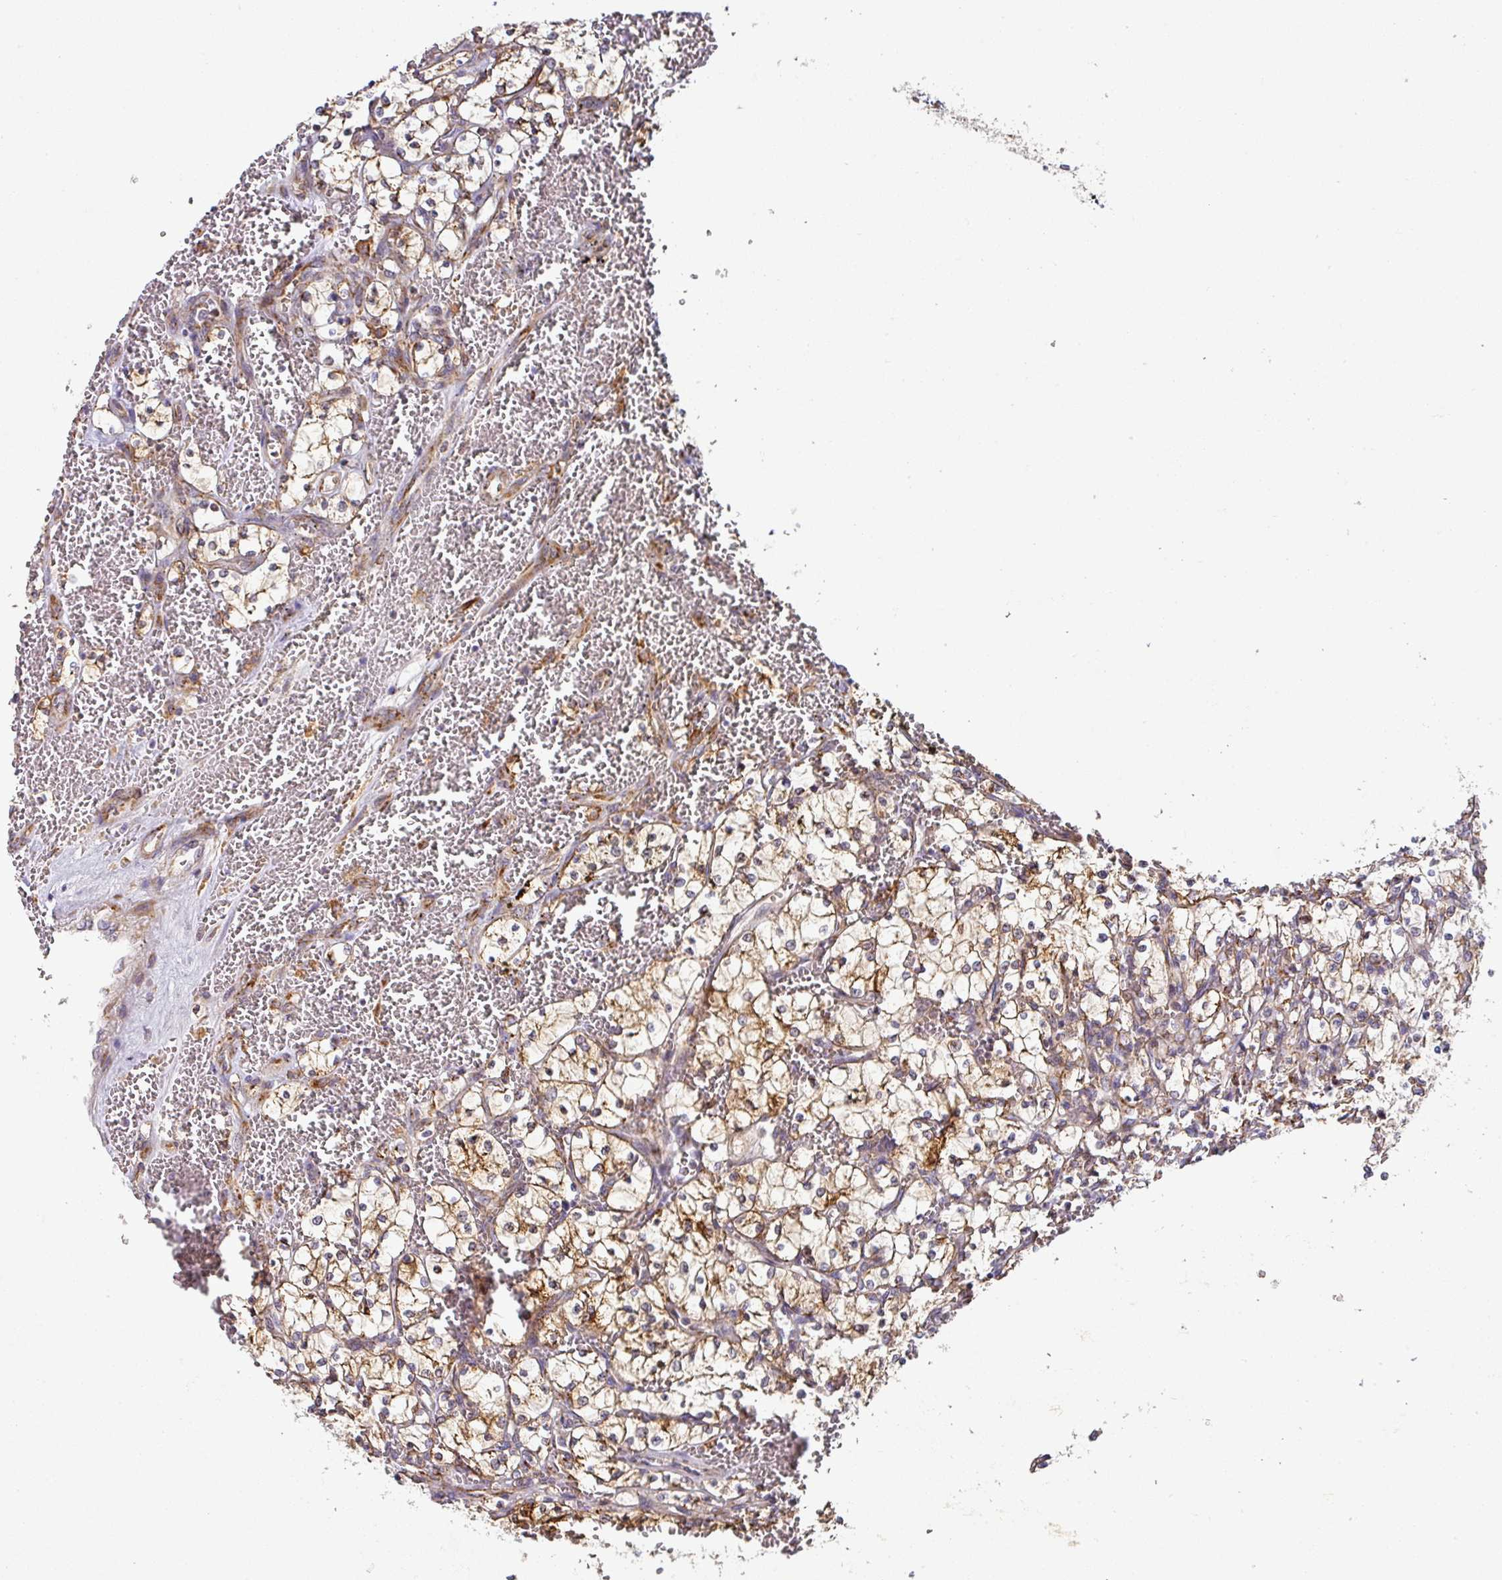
{"staining": {"intensity": "moderate", "quantity": "25%-75%", "location": "cytoplasmic/membranous"}, "tissue": "renal cancer", "cell_type": "Tumor cells", "image_type": "cancer", "snomed": [{"axis": "morphology", "description": "Adenocarcinoma, NOS"}, {"axis": "topography", "description": "Kidney"}], "caption": "Tumor cells display medium levels of moderate cytoplasmic/membranous expression in about 25%-75% of cells in human renal cancer (adenocarcinoma). The staining is performed using DAB brown chromogen to label protein expression. The nuclei are counter-stained blue using hematoxylin.", "gene": "ZNF268", "patient": {"sex": "female", "age": 69}}